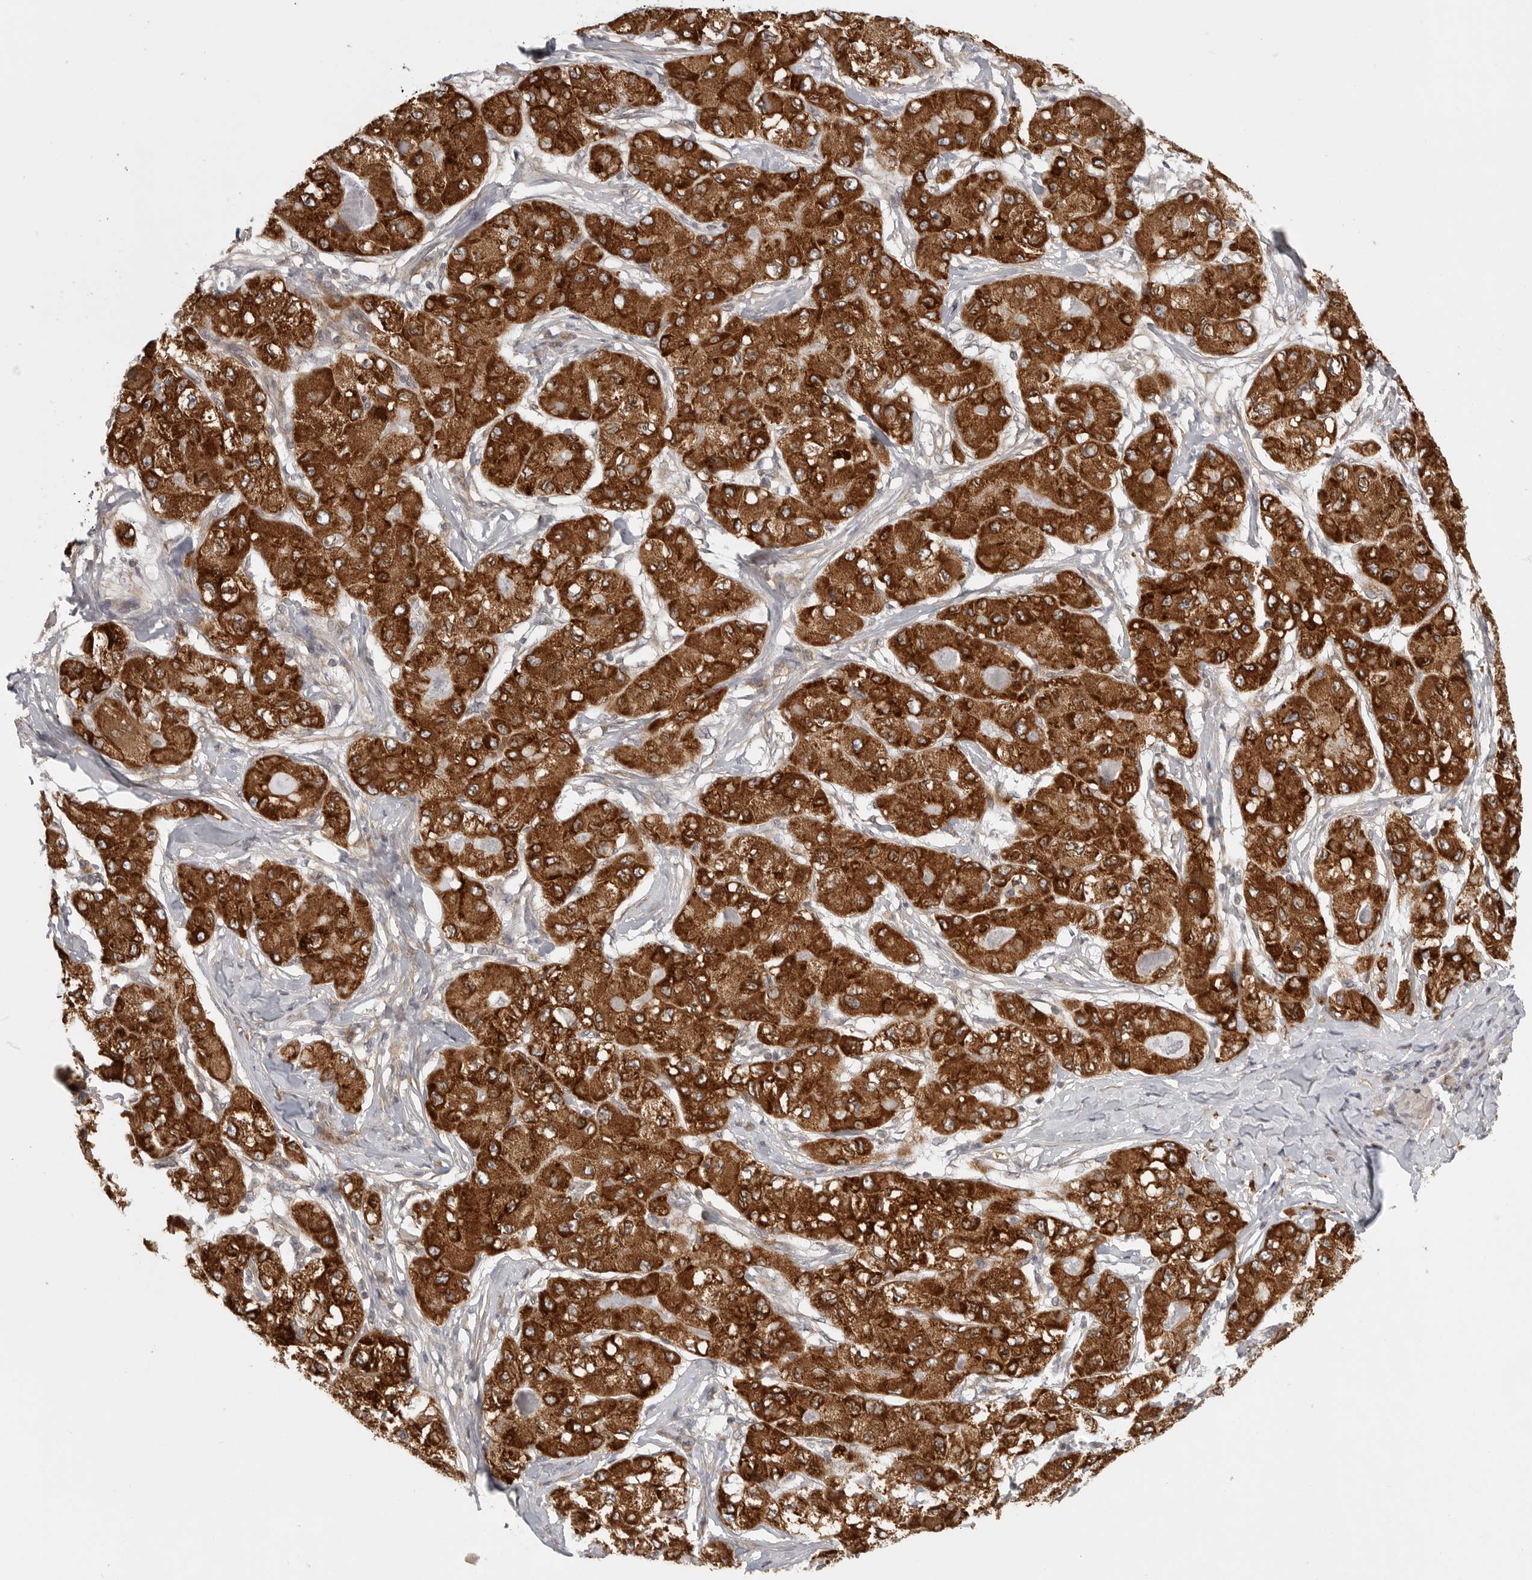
{"staining": {"intensity": "strong", "quantity": ">75%", "location": "cytoplasmic/membranous"}, "tissue": "liver cancer", "cell_type": "Tumor cells", "image_type": "cancer", "snomed": [{"axis": "morphology", "description": "Carcinoma, Hepatocellular, NOS"}, {"axis": "topography", "description": "Liver"}], "caption": "Liver cancer stained for a protein (brown) reveals strong cytoplasmic/membranous positive positivity in approximately >75% of tumor cells.", "gene": "CERS2", "patient": {"sex": "male", "age": 80}}